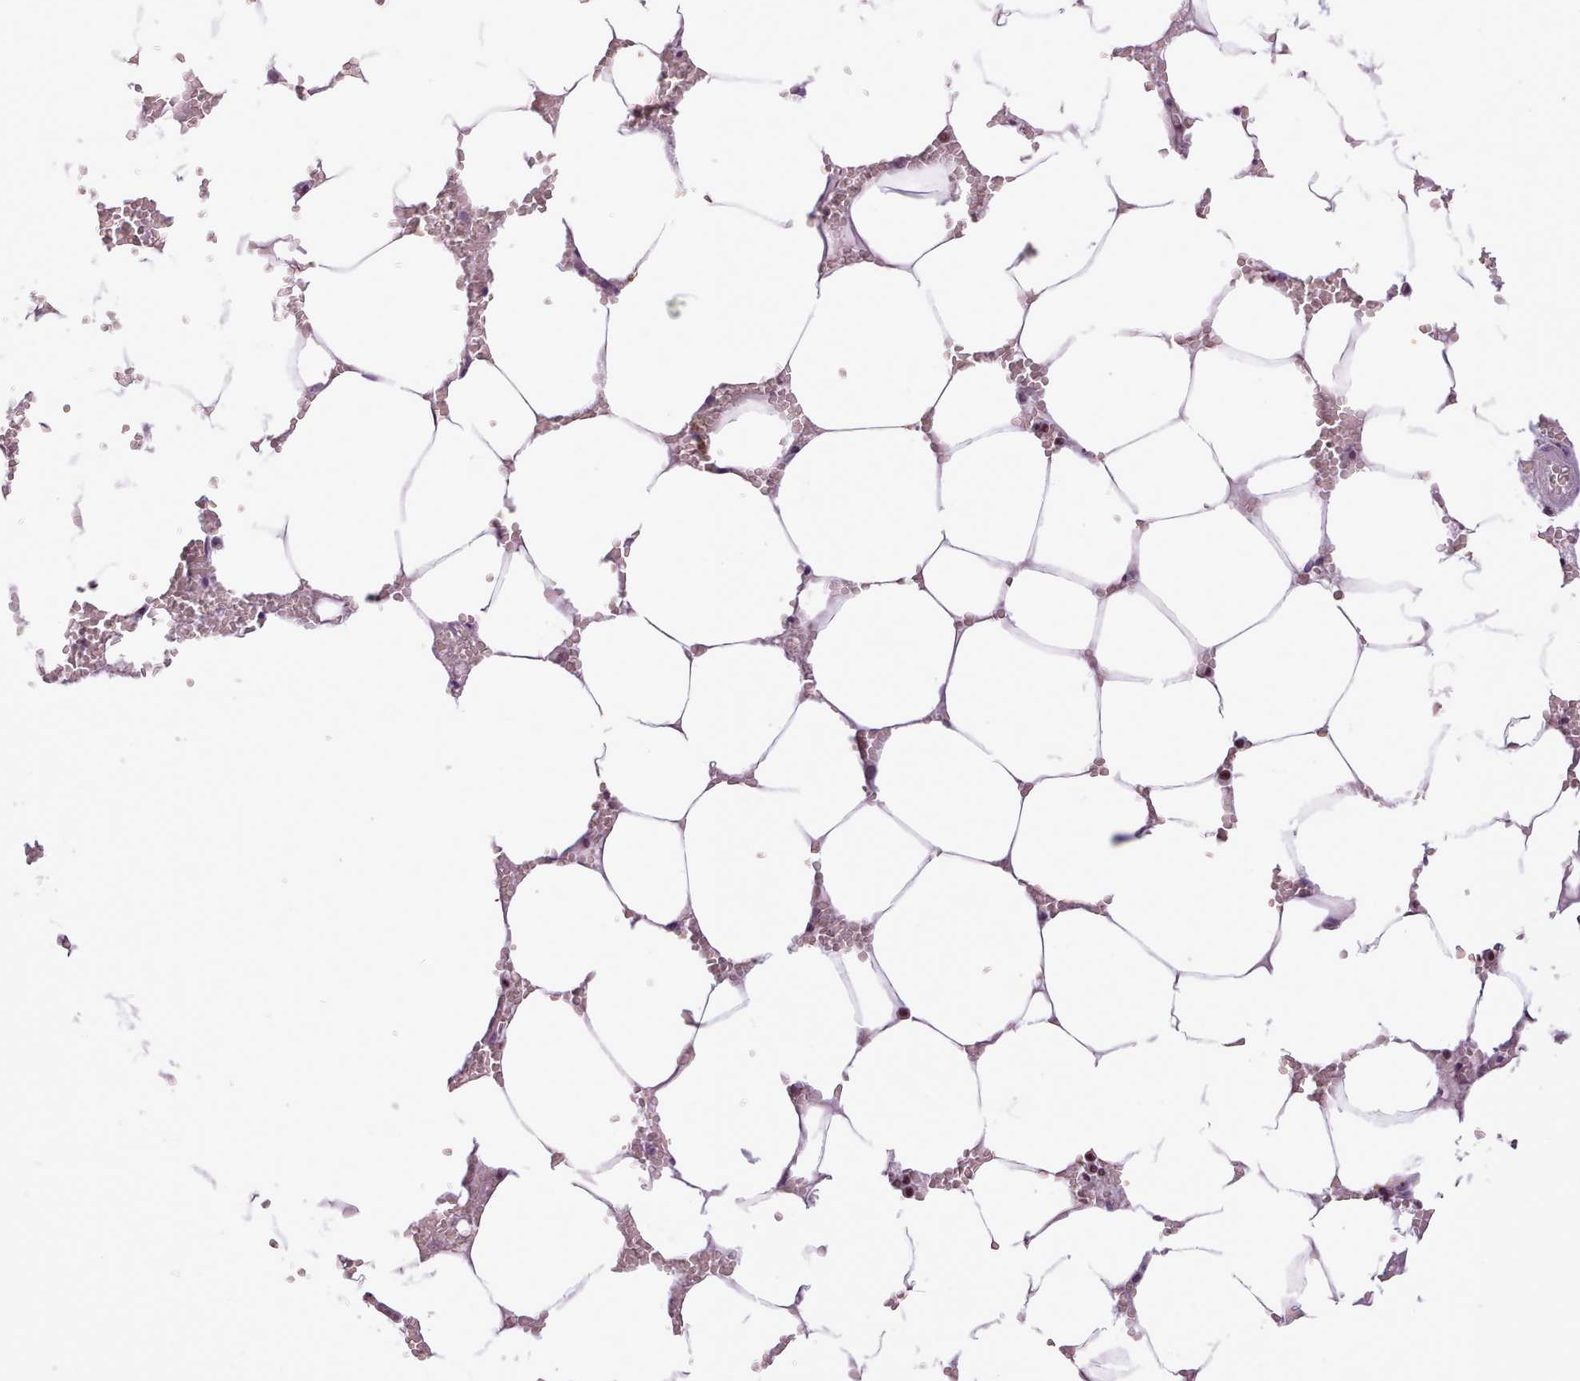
{"staining": {"intensity": "moderate", "quantity": "25%-75%", "location": "nuclear"}, "tissue": "bone marrow", "cell_type": "Hematopoietic cells", "image_type": "normal", "snomed": [{"axis": "morphology", "description": "Normal tissue, NOS"}, {"axis": "topography", "description": "Bone marrow"}], "caption": "This image displays benign bone marrow stained with immunohistochemistry (IHC) to label a protein in brown. The nuclear of hematopoietic cells show moderate positivity for the protein. Nuclei are counter-stained blue.", "gene": "SLURP1", "patient": {"sex": "male", "age": 70}}